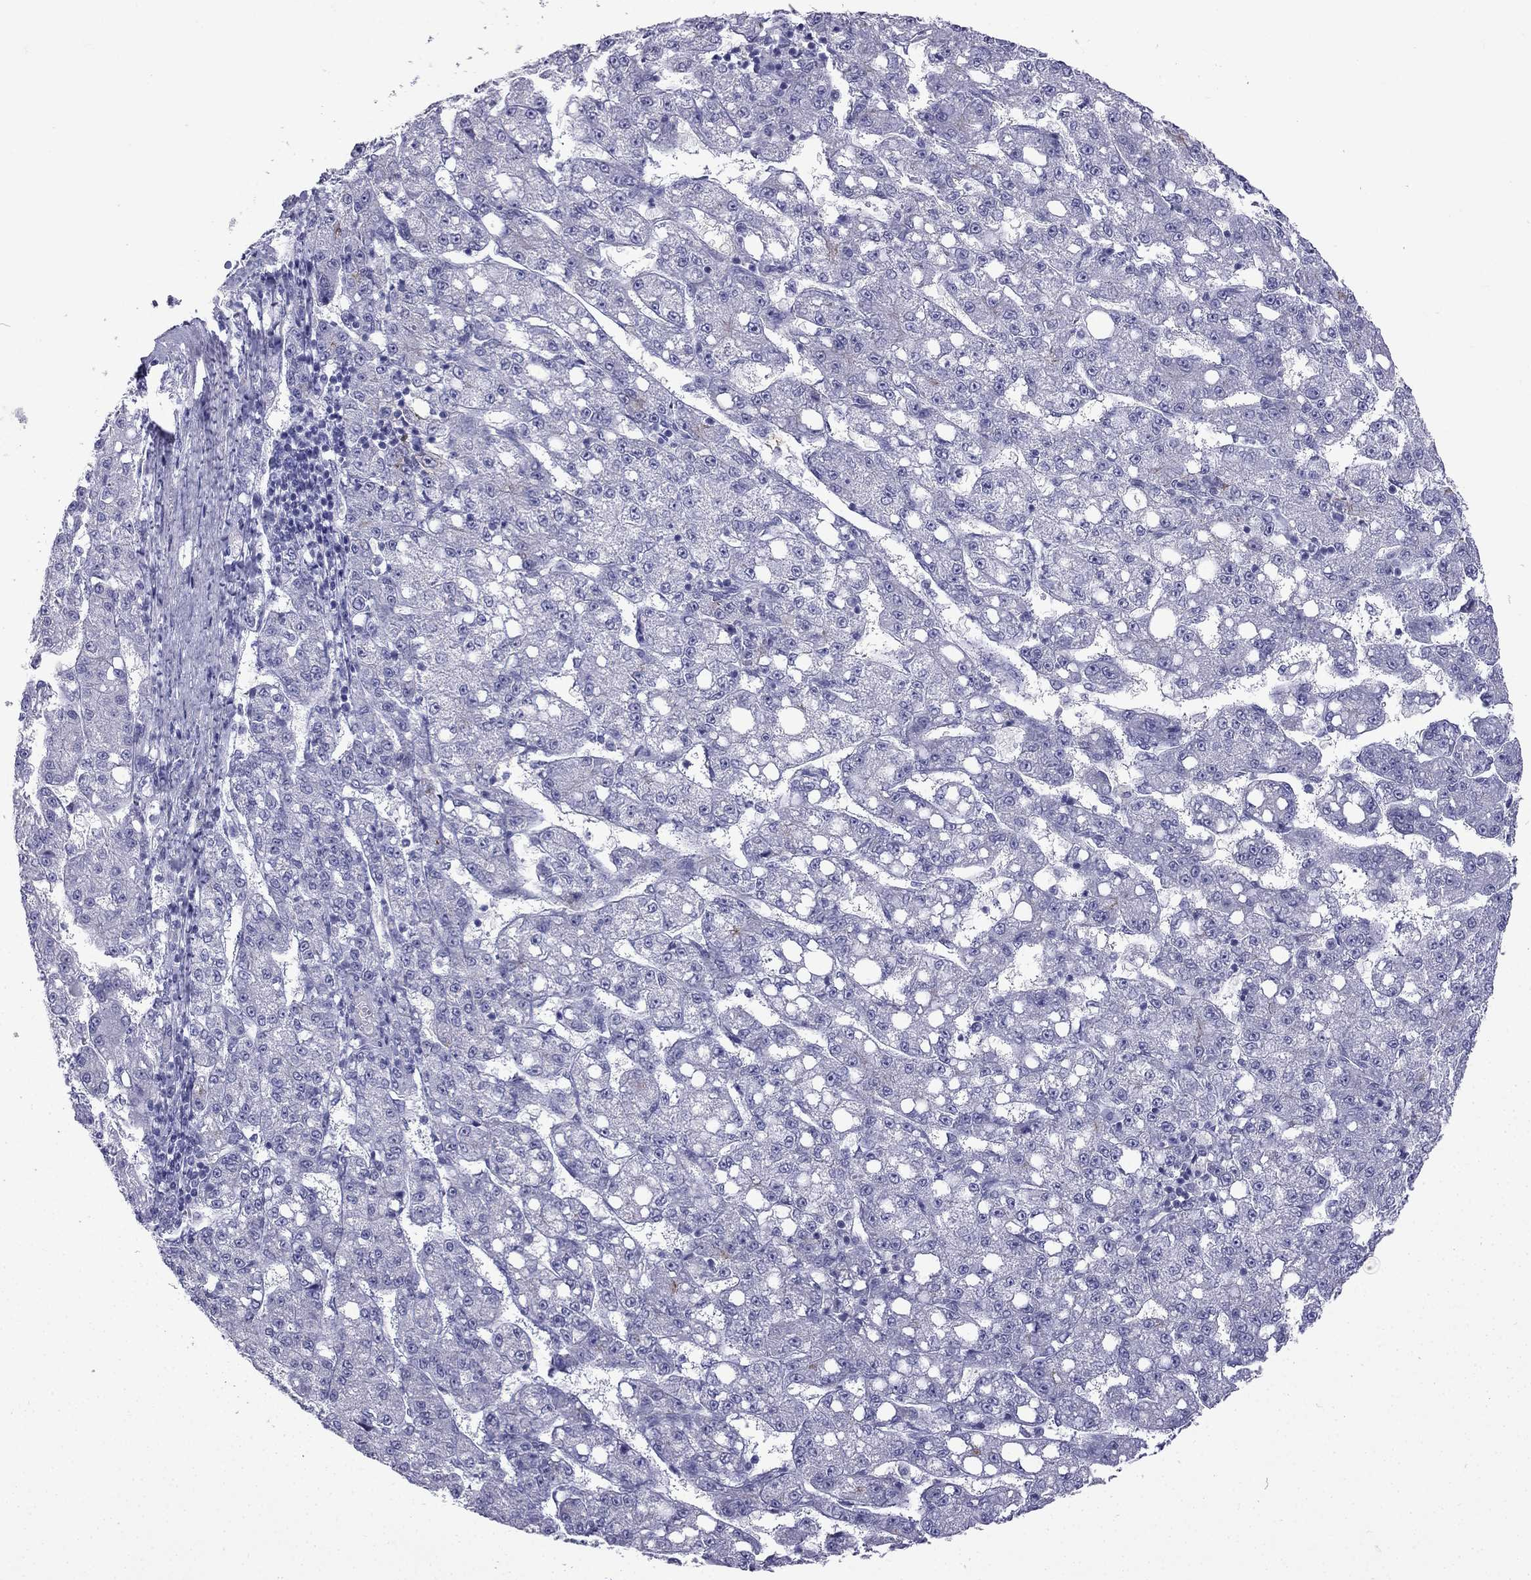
{"staining": {"intensity": "negative", "quantity": "none", "location": "none"}, "tissue": "liver cancer", "cell_type": "Tumor cells", "image_type": "cancer", "snomed": [{"axis": "morphology", "description": "Carcinoma, Hepatocellular, NOS"}, {"axis": "topography", "description": "Liver"}], "caption": "High power microscopy micrograph of an immunohistochemistry photomicrograph of liver cancer (hepatocellular carcinoma), revealing no significant staining in tumor cells. (DAB IHC with hematoxylin counter stain).", "gene": "GJA8", "patient": {"sex": "female", "age": 65}}